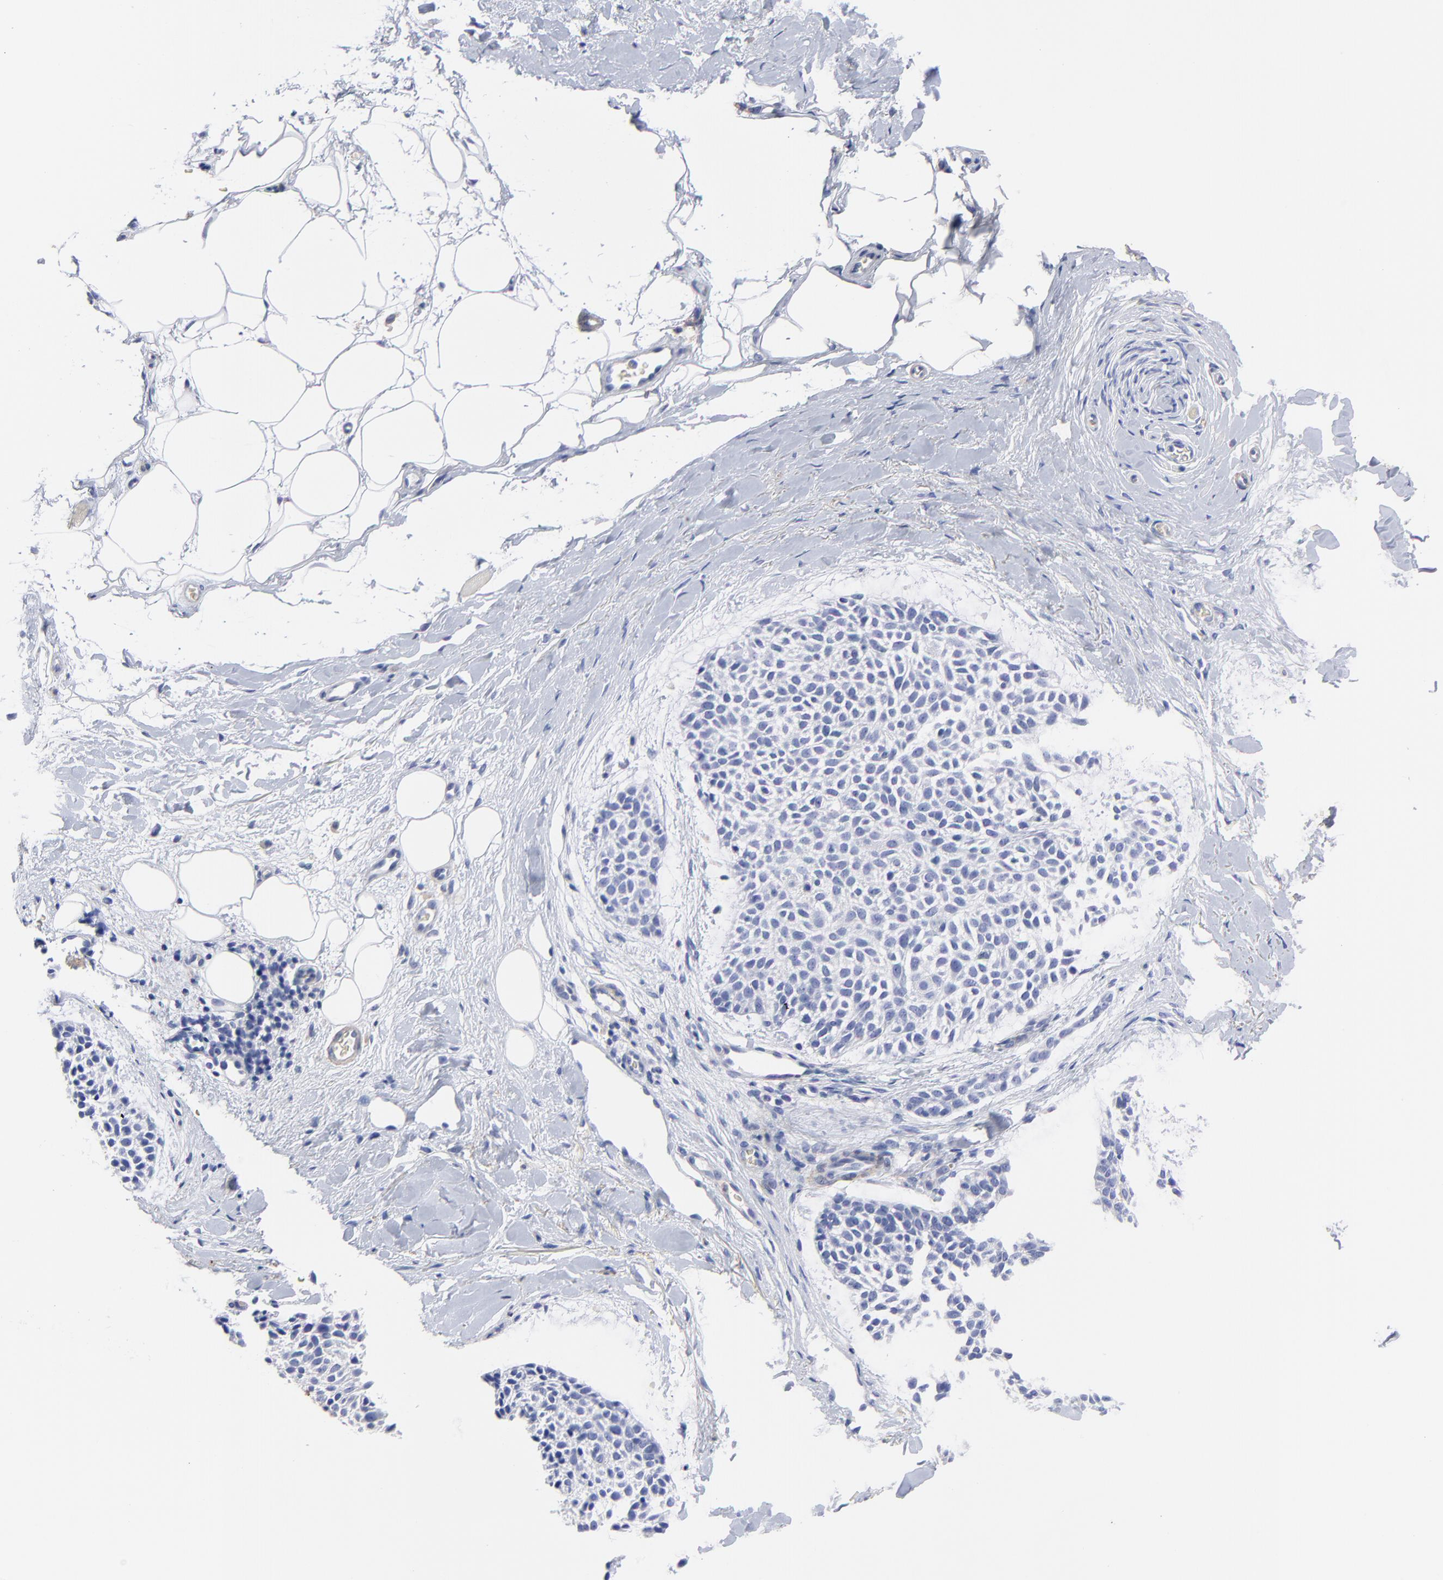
{"staining": {"intensity": "negative", "quantity": "none", "location": "none"}, "tissue": "skin cancer", "cell_type": "Tumor cells", "image_type": "cancer", "snomed": [{"axis": "morphology", "description": "Normal tissue, NOS"}, {"axis": "morphology", "description": "Basal cell carcinoma"}, {"axis": "topography", "description": "Skin"}], "caption": "Tumor cells show no significant expression in basal cell carcinoma (skin). (IHC, brightfield microscopy, high magnification).", "gene": "ASL", "patient": {"sex": "female", "age": 70}}